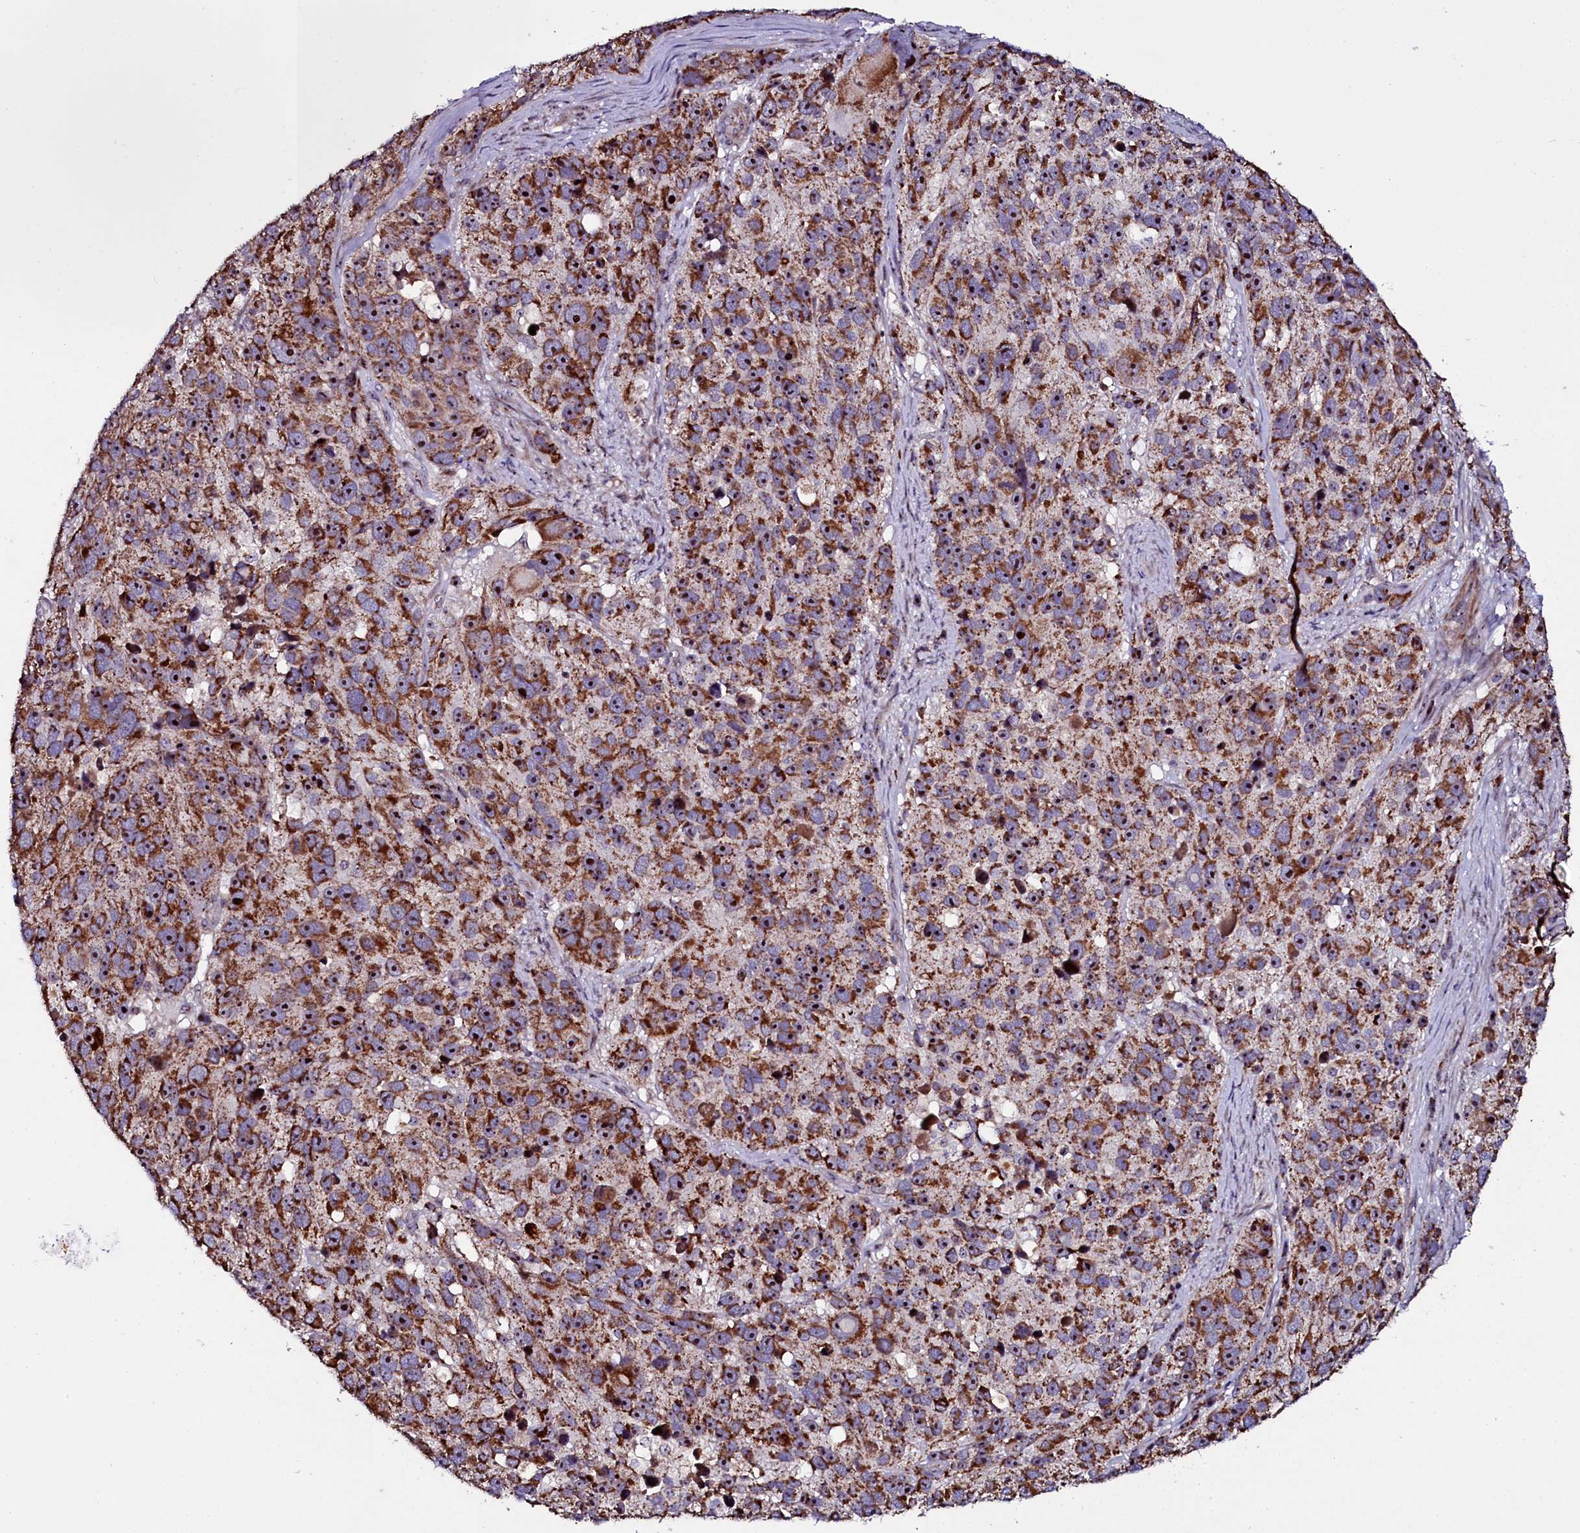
{"staining": {"intensity": "strong", "quantity": ">75%", "location": "cytoplasmic/membranous,nuclear"}, "tissue": "melanoma", "cell_type": "Tumor cells", "image_type": "cancer", "snomed": [{"axis": "morphology", "description": "Malignant melanoma, NOS"}, {"axis": "topography", "description": "Skin"}], "caption": "Immunohistochemistry (IHC) micrograph of neoplastic tissue: human melanoma stained using IHC shows high levels of strong protein expression localized specifically in the cytoplasmic/membranous and nuclear of tumor cells, appearing as a cytoplasmic/membranous and nuclear brown color.", "gene": "NAA80", "patient": {"sex": "male", "age": 84}}